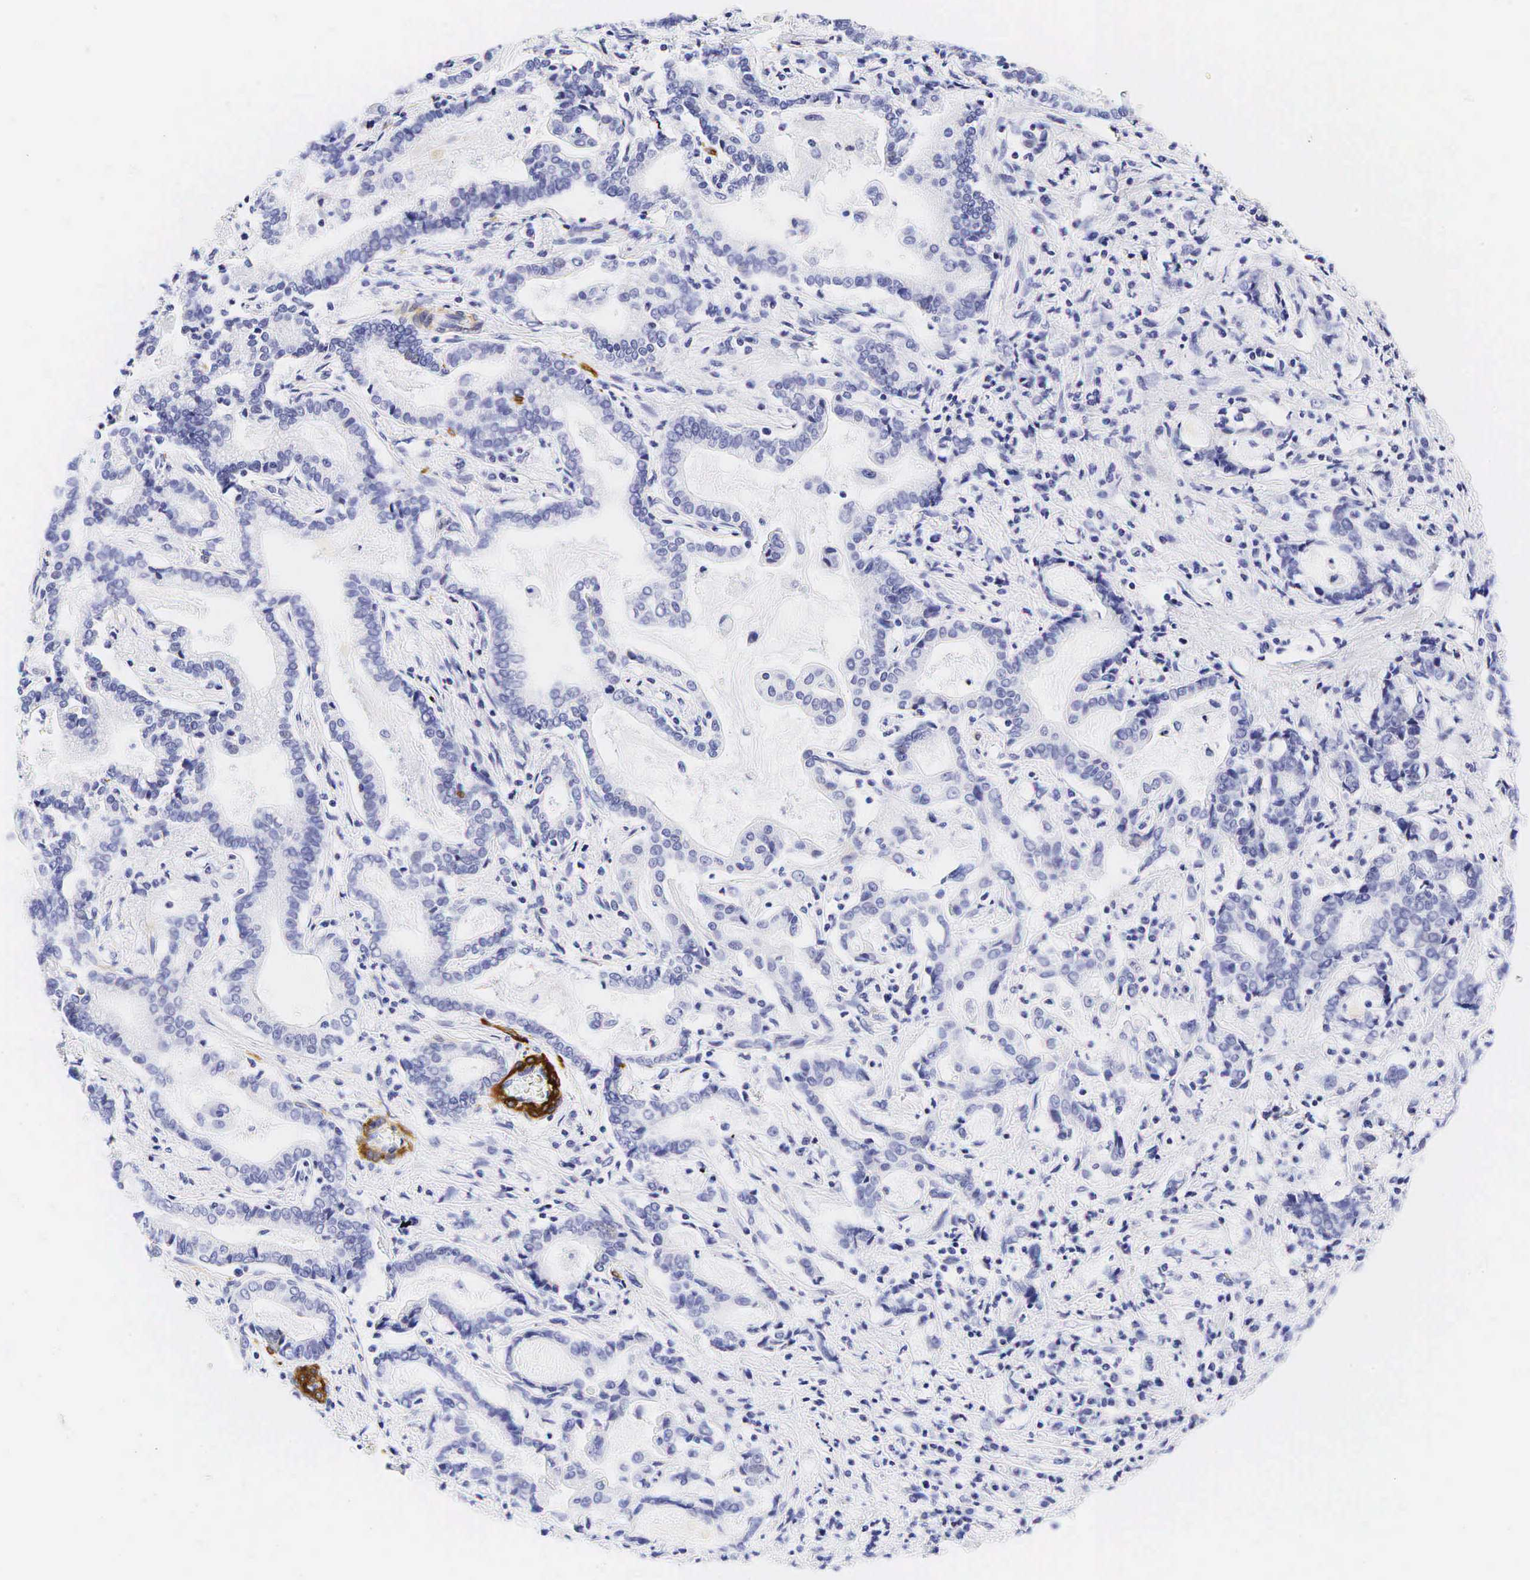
{"staining": {"intensity": "negative", "quantity": "none", "location": "none"}, "tissue": "liver cancer", "cell_type": "Tumor cells", "image_type": "cancer", "snomed": [{"axis": "morphology", "description": "Cholangiocarcinoma"}, {"axis": "topography", "description": "Liver"}], "caption": "Immunohistochemistry (IHC) photomicrograph of cholangiocarcinoma (liver) stained for a protein (brown), which exhibits no staining in tumor cells. Nuclei are stained in blue.", "gene": "CALD1", "patient": {"sex": "male", "age": 57}}